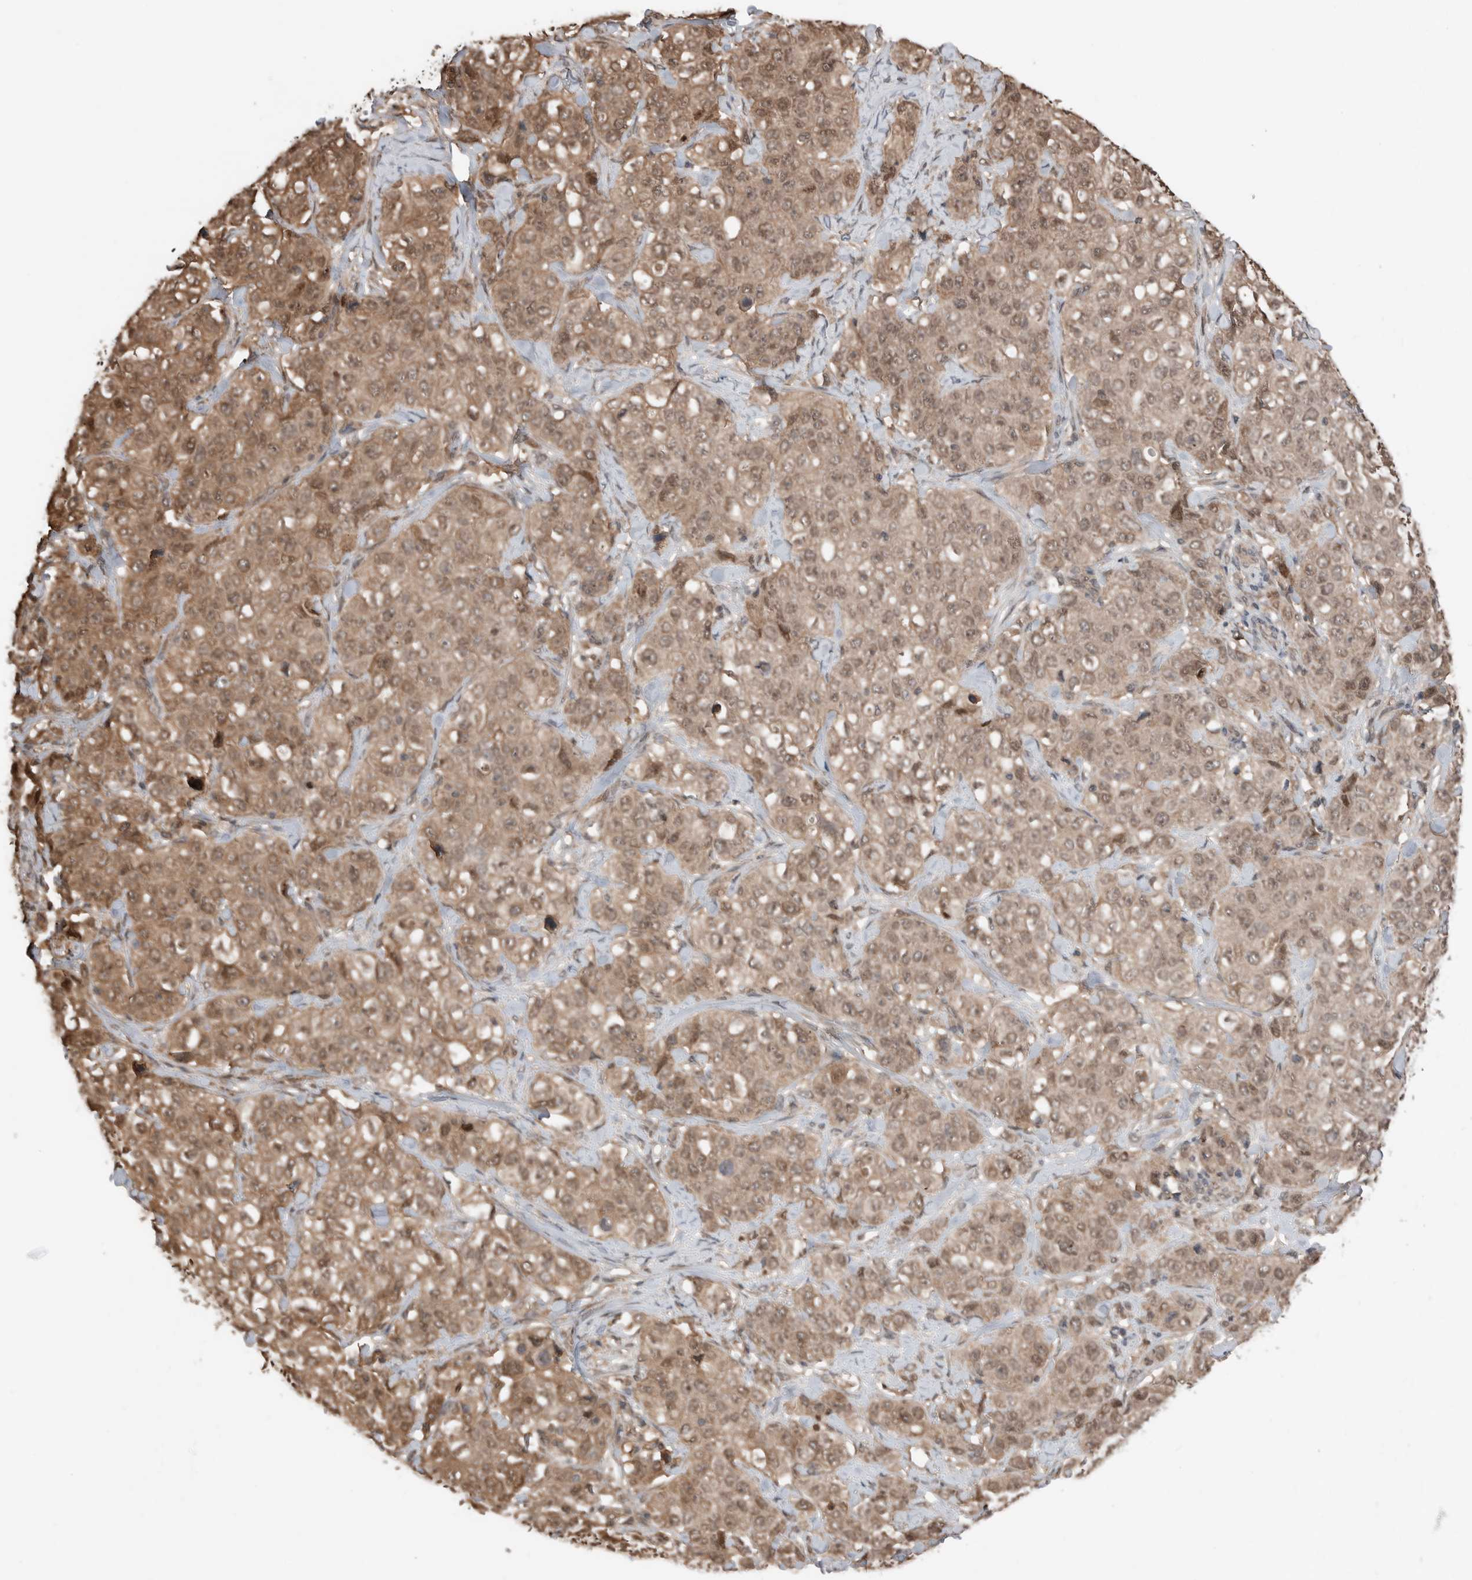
{"staining": {"intensity": "moderate", "quantity": ">75%", "location": "cytoplasmic/membranous,nuclear"}, "tissue": "stomach cancer", "cell_type": "Tumor cells", "image_type": "cancer", "snomed": [{"axis": "morphology", "description": "Adenocarcinoma, NOS"}, {"axis": "topography", "description": "Stomach"}], "caption": "Protein analysis of stomach cancer (adenocarcinoma) tissue exhibits moderate cytoplasmic/membranous and nuclear positivity in about >75% of tumor cells. (Brightfield microscopy of DAB IHC at high magnification).", "gene": "PEAK1", "patient": {"sex": "male", "age": 48}}